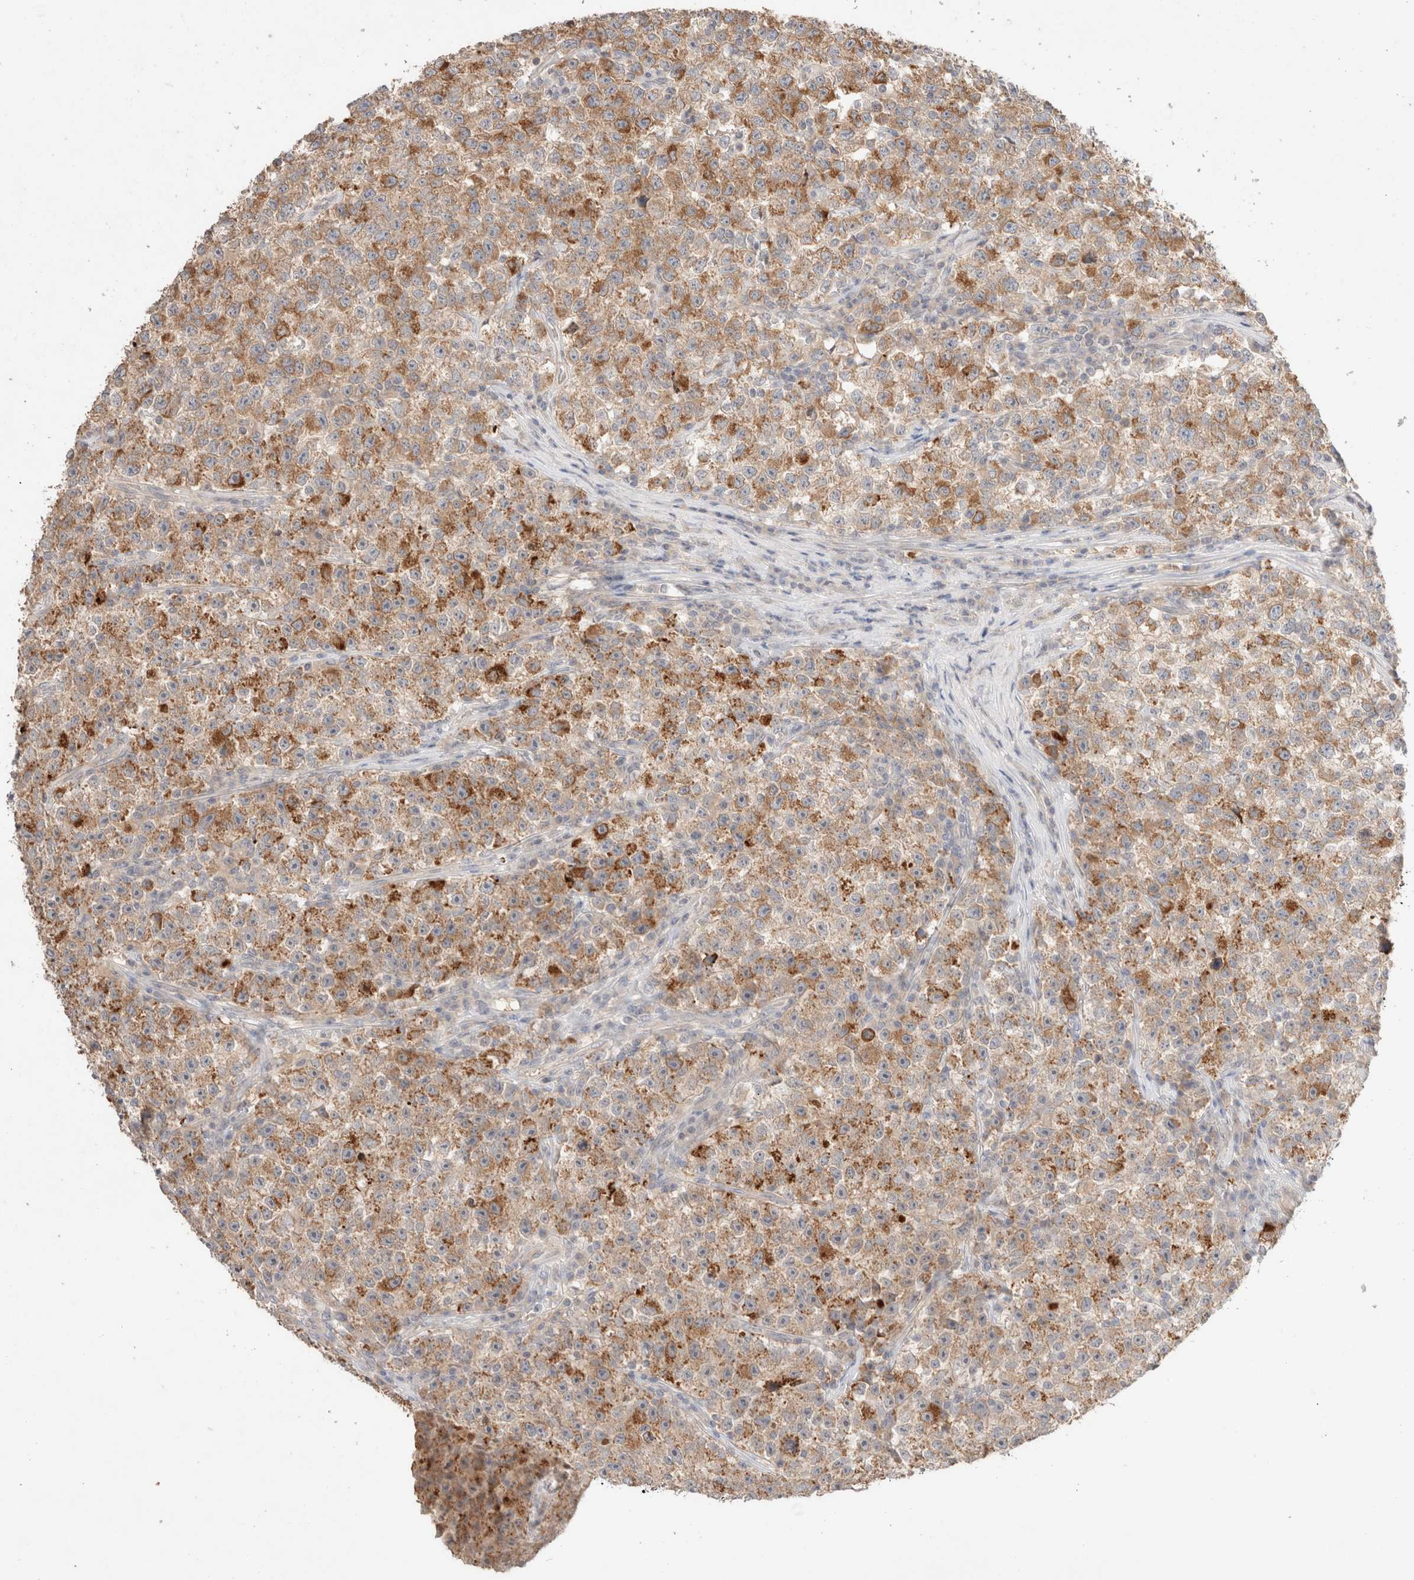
{"staining": {"intensity": "moderate", "quantity": ">75%", "location": "cytoplasmic/membranous"}, "tissue": "testis cancer", "cell_type": "Tumor cells", "image_type": "cancer", "snomed": [{"axis": "morphology", "description": "Seminoma, NOS"}, {"axis": "topography", "description": "Testis"}], "caption": "An immunohistochemistry (IHC) photomicrograph of neoplastic tissue is shown. Protein staining in brown labels moderate cytoplasmic/membranous positivity in seminoma (testis) within tumor cells. The staining was performed using DAB, with brown indicating positive protein expression. Nuclei are stained blue with hematoxylin.", "gene": "TRIM41", "patient": {"sex": "male", "age": 22}}